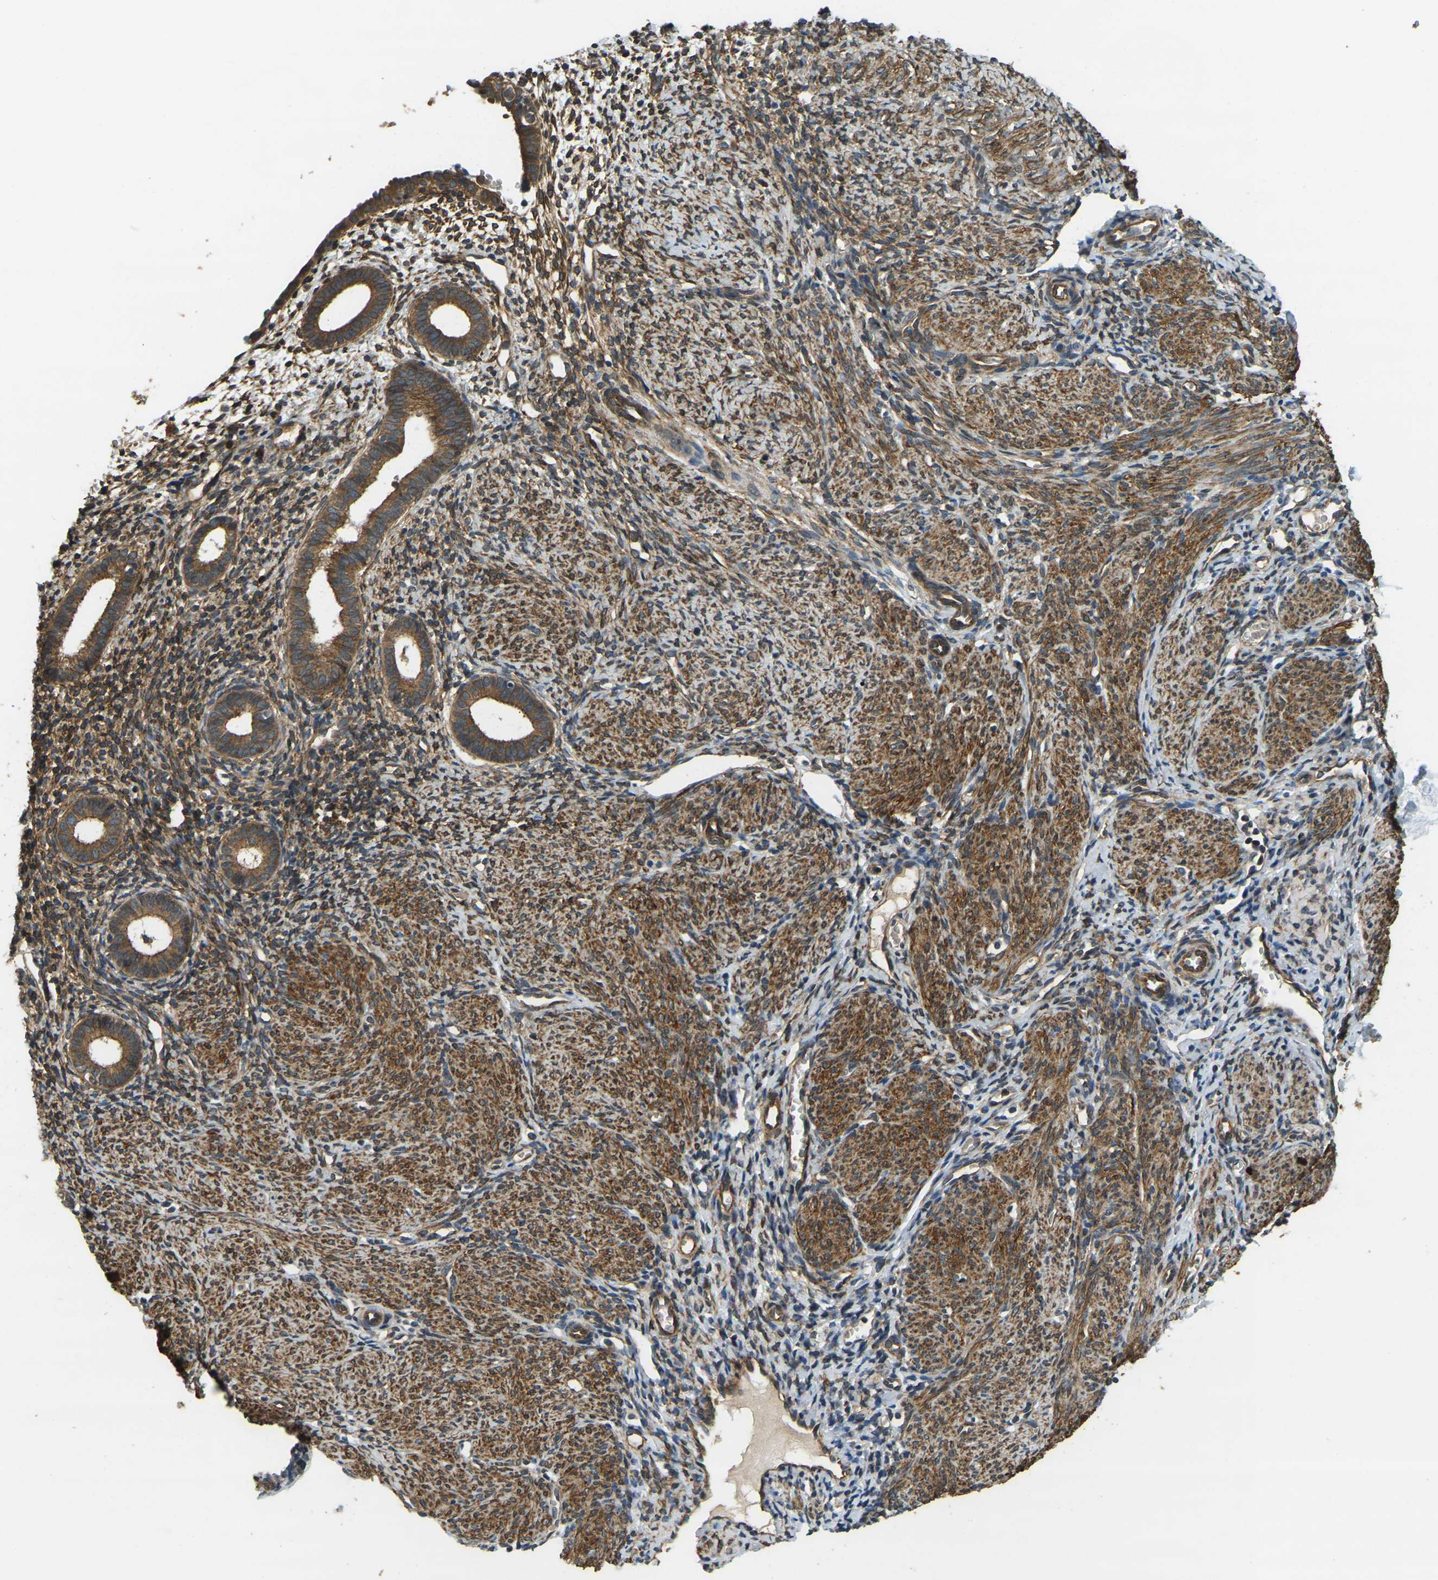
{"staining": {"intensity": "moderate", "quantity": ">75%", "location": "cytoplasmic/membranous"}, "tissue": "endometrium", "cell_type": "Cells in endometrial stroma", "image_type": "normal", "snomed": [{"axis": "morphology", "description": "Normal tissue, NOS"}, {"axis": "morphology", "description": "Adenocarcinoma, NOS"}, {"axis": "topography", "description": "Endometrium"}], "caption": "Immunohistochemistry (IHC) image of unremarkable endometrium: endometrium stained using immunohistochemistry (IHC) displays medium levels of moderate protein expression localized specifically in the cytoplasmic/membranous of cells in endometrial stroma, appearing as a cytoplasmic/membranous brown color.", "gene": "ERGIC1", "patient": {"sex": "female", "age": 57}}